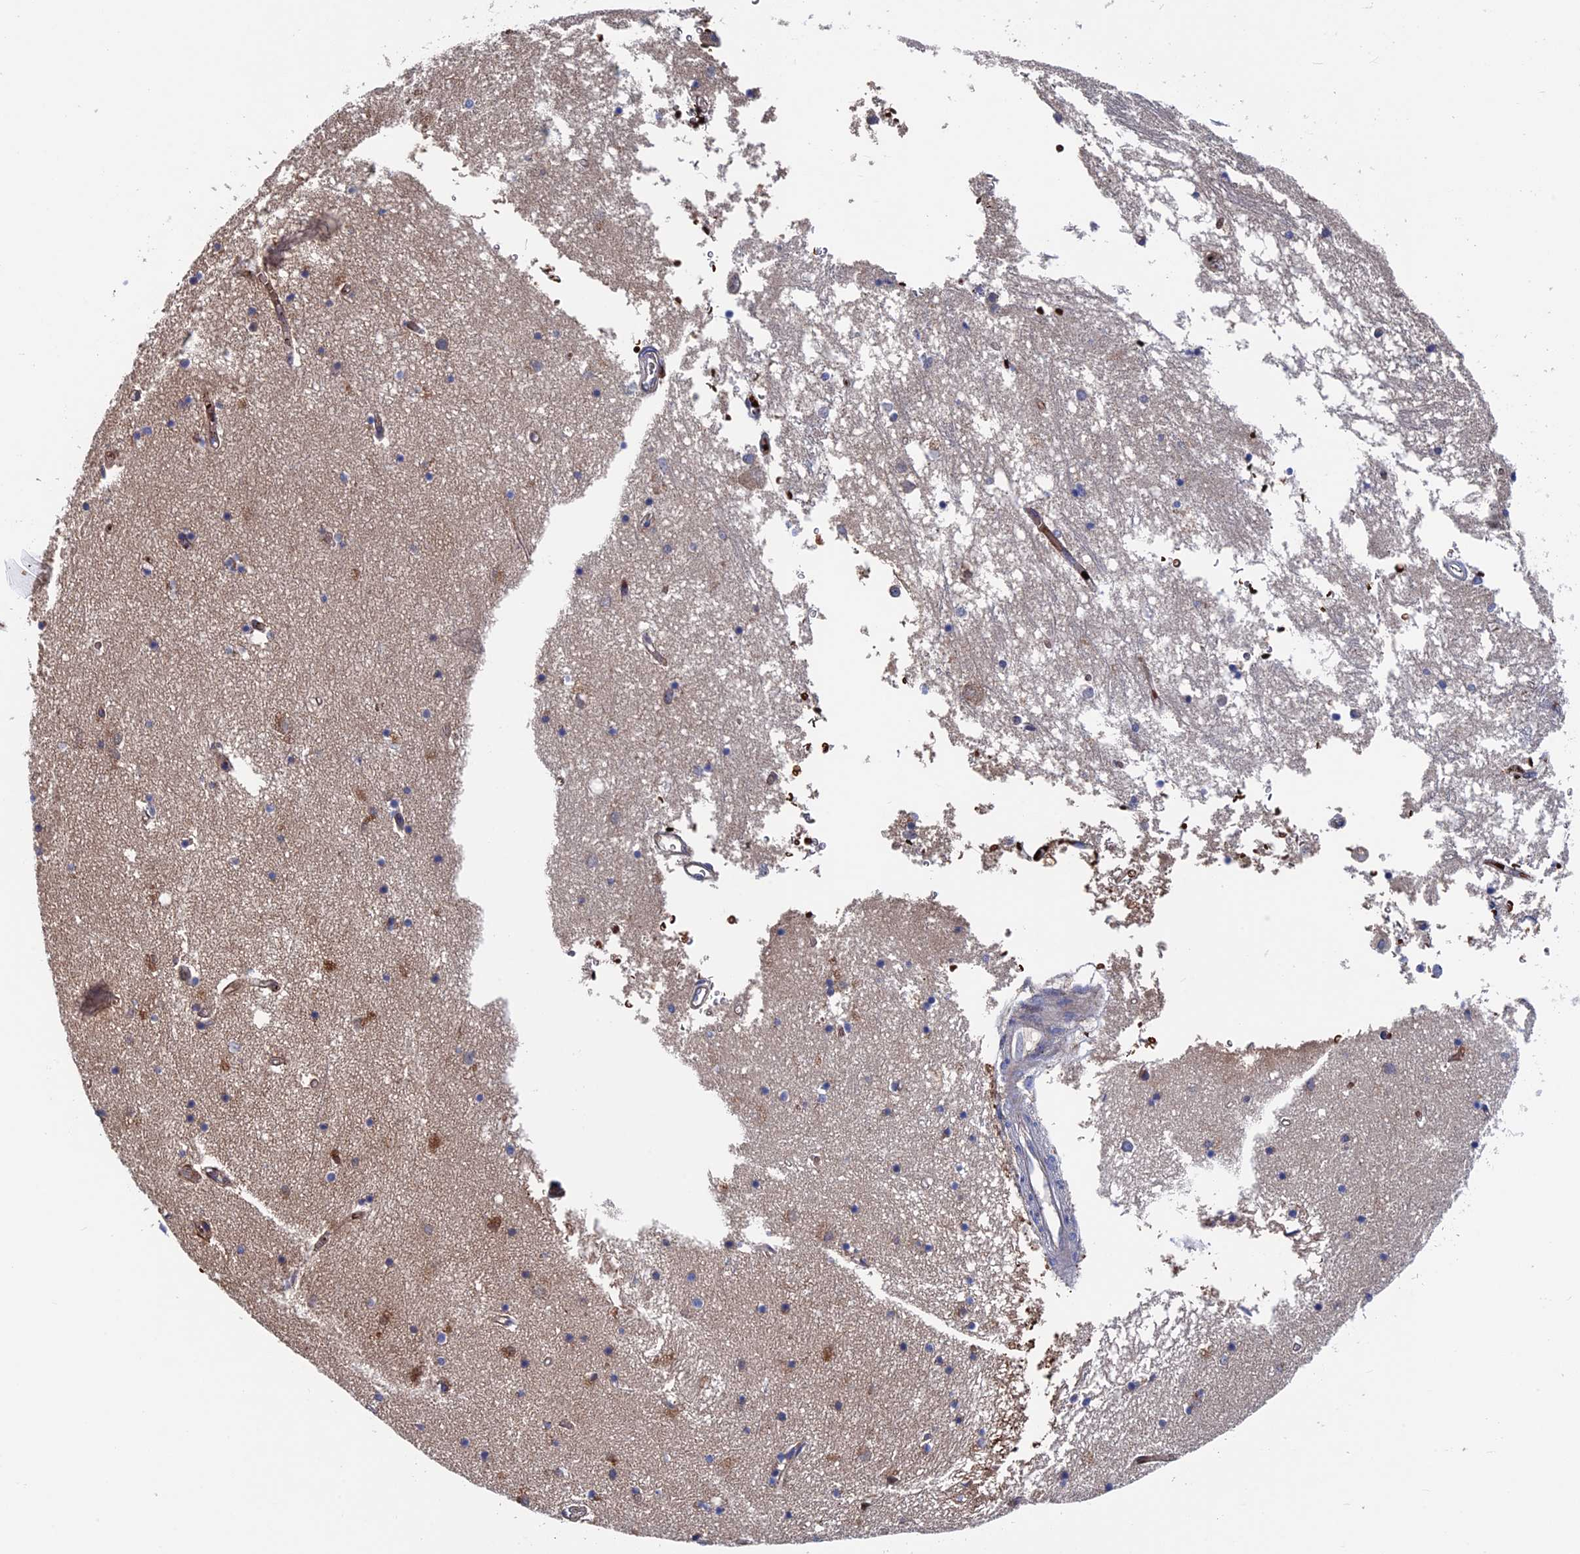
{"staining": {"intensity": "moderate", "quantity": "<25%", "location": "cytoplasmic/membranous"}, "tissue": "hippocampus", "cell_type": "Glial cells", "image_type": "normal", "snomed": [{"axis": "morphology", "description": "Normal tissue, NOS"}, {"axis": "topography", "description": "Hippocampus"}], "caption": "Immunohistochemistry staining of benign hippocampus, which displays low levels of moderate cytoplasmic/membranous staining in approximately <25% of glial cells indicating moderate cytoplasmic/membranous protein expression. The staining was performed using DAB (brown) for protein detection and nuclei were counterstained in hematoxylin (blue).", "gene": "EXOSC9", "patient": {"sex": "male", "age": 70}}